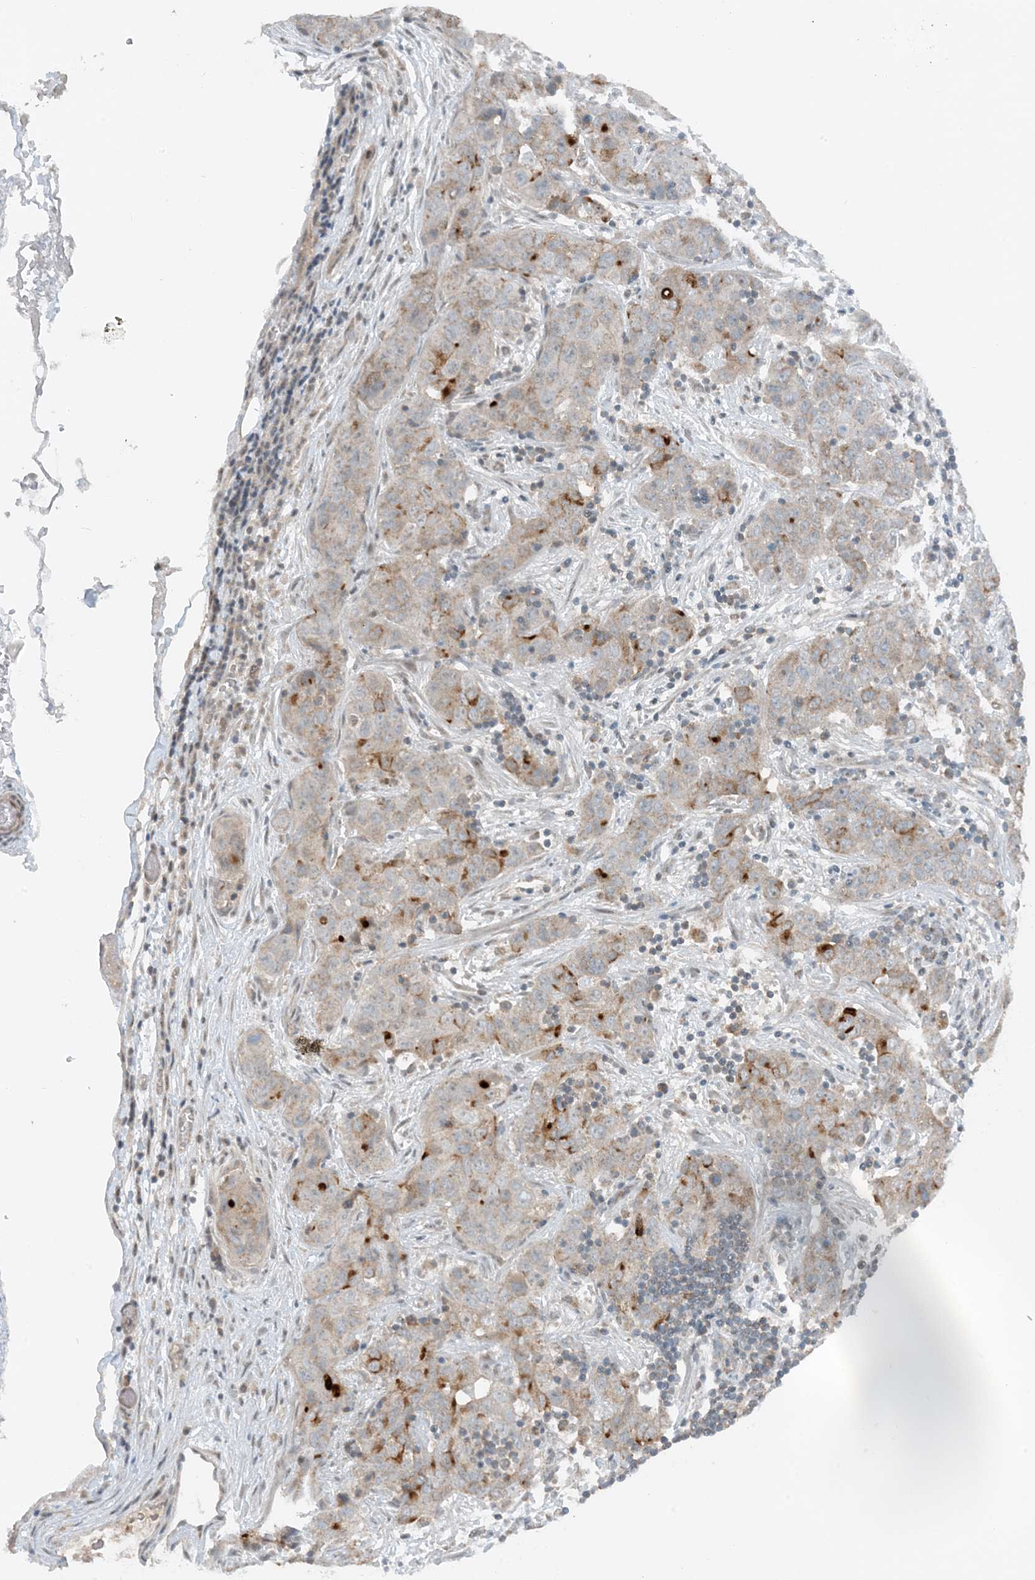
{"staining": {"intensity": "moderate", "quantity": "<25%", "location": "cytoplasmic/membranous"}, "tissue": "stomach cancer", "cell_type": "Tumor cells", "image_type": "cancer", "snomed": [{"axis": "morphology", "description": "Normal tissue, NOS"}, {"axis": "morphology", "description": "Adenocarcinoma, NOS"}, {"axis": "topography", "description": "Lymph node"}, {"axis": "topography", "description": "Stomach"}], "caption": "A histopathology image of human adenocarcinoma (stomach) stained for a protein demonstrates moderate cytoplasmic/membranous brown staining in tumor cells.", "gene": "MITD1", "patient": {"sex": "male", "age": 48}}